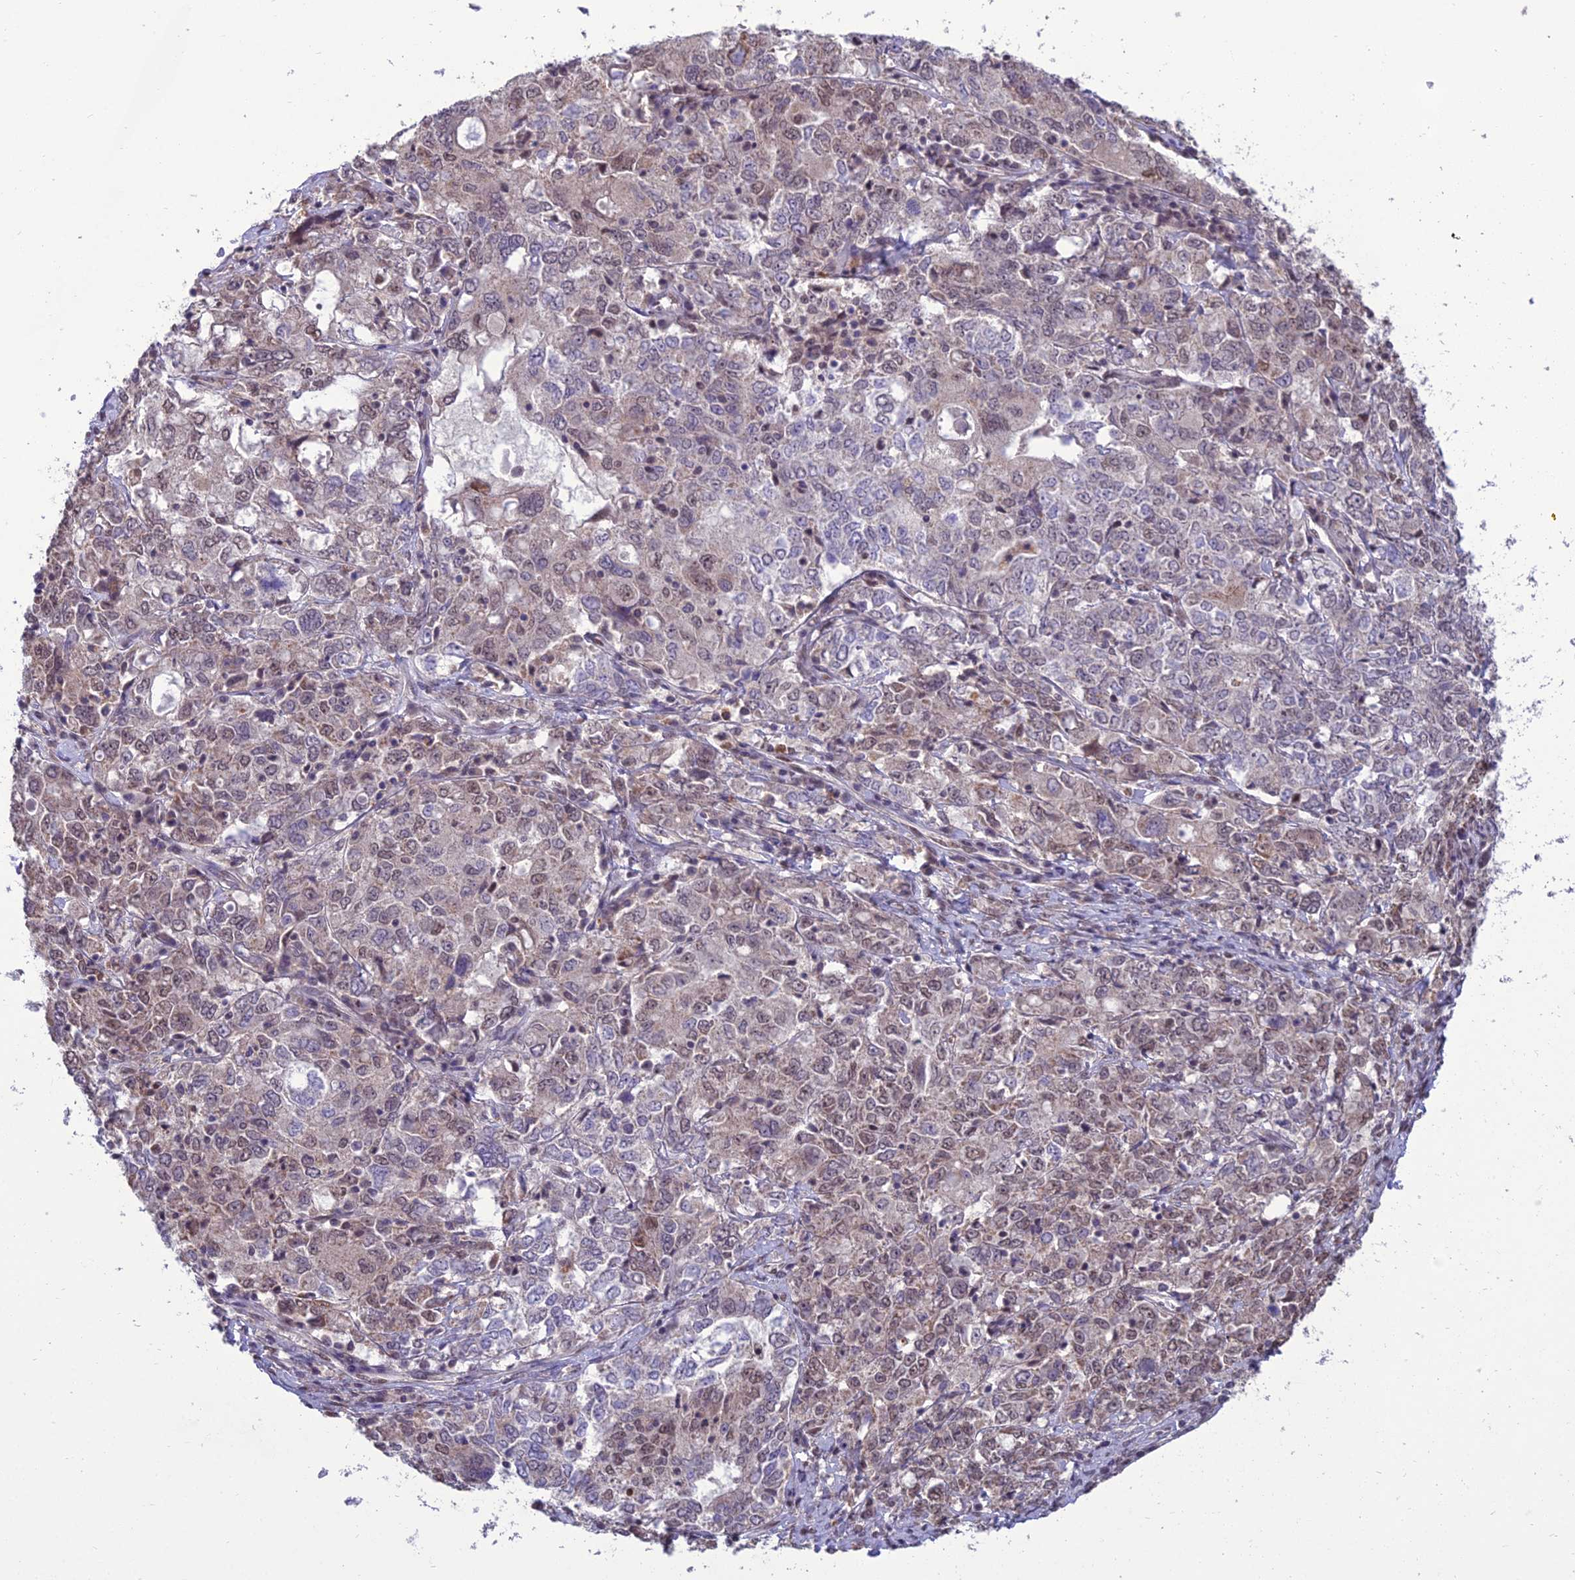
{"staining": {"intensity": "weak", "quantity": "25%-75%", "location": "nuclear"}, "tissue": "ovarian cancer", "cell_type": "Tumor cells", "image_type": "cancer", "snomed": [{"axis": "morphology", "description": "Carcinoma, endometroid"}, {"axis": "topography", "description": "Ovary"}], "caption": "Weak nuclear staining for a protein is seen in approximately 25%-75% of tumor cells of ovarian endometroid carcinoma using immunohistochemistry.", "gene": "RANBP3", "patient": {"sex": "female", "age": 62}}